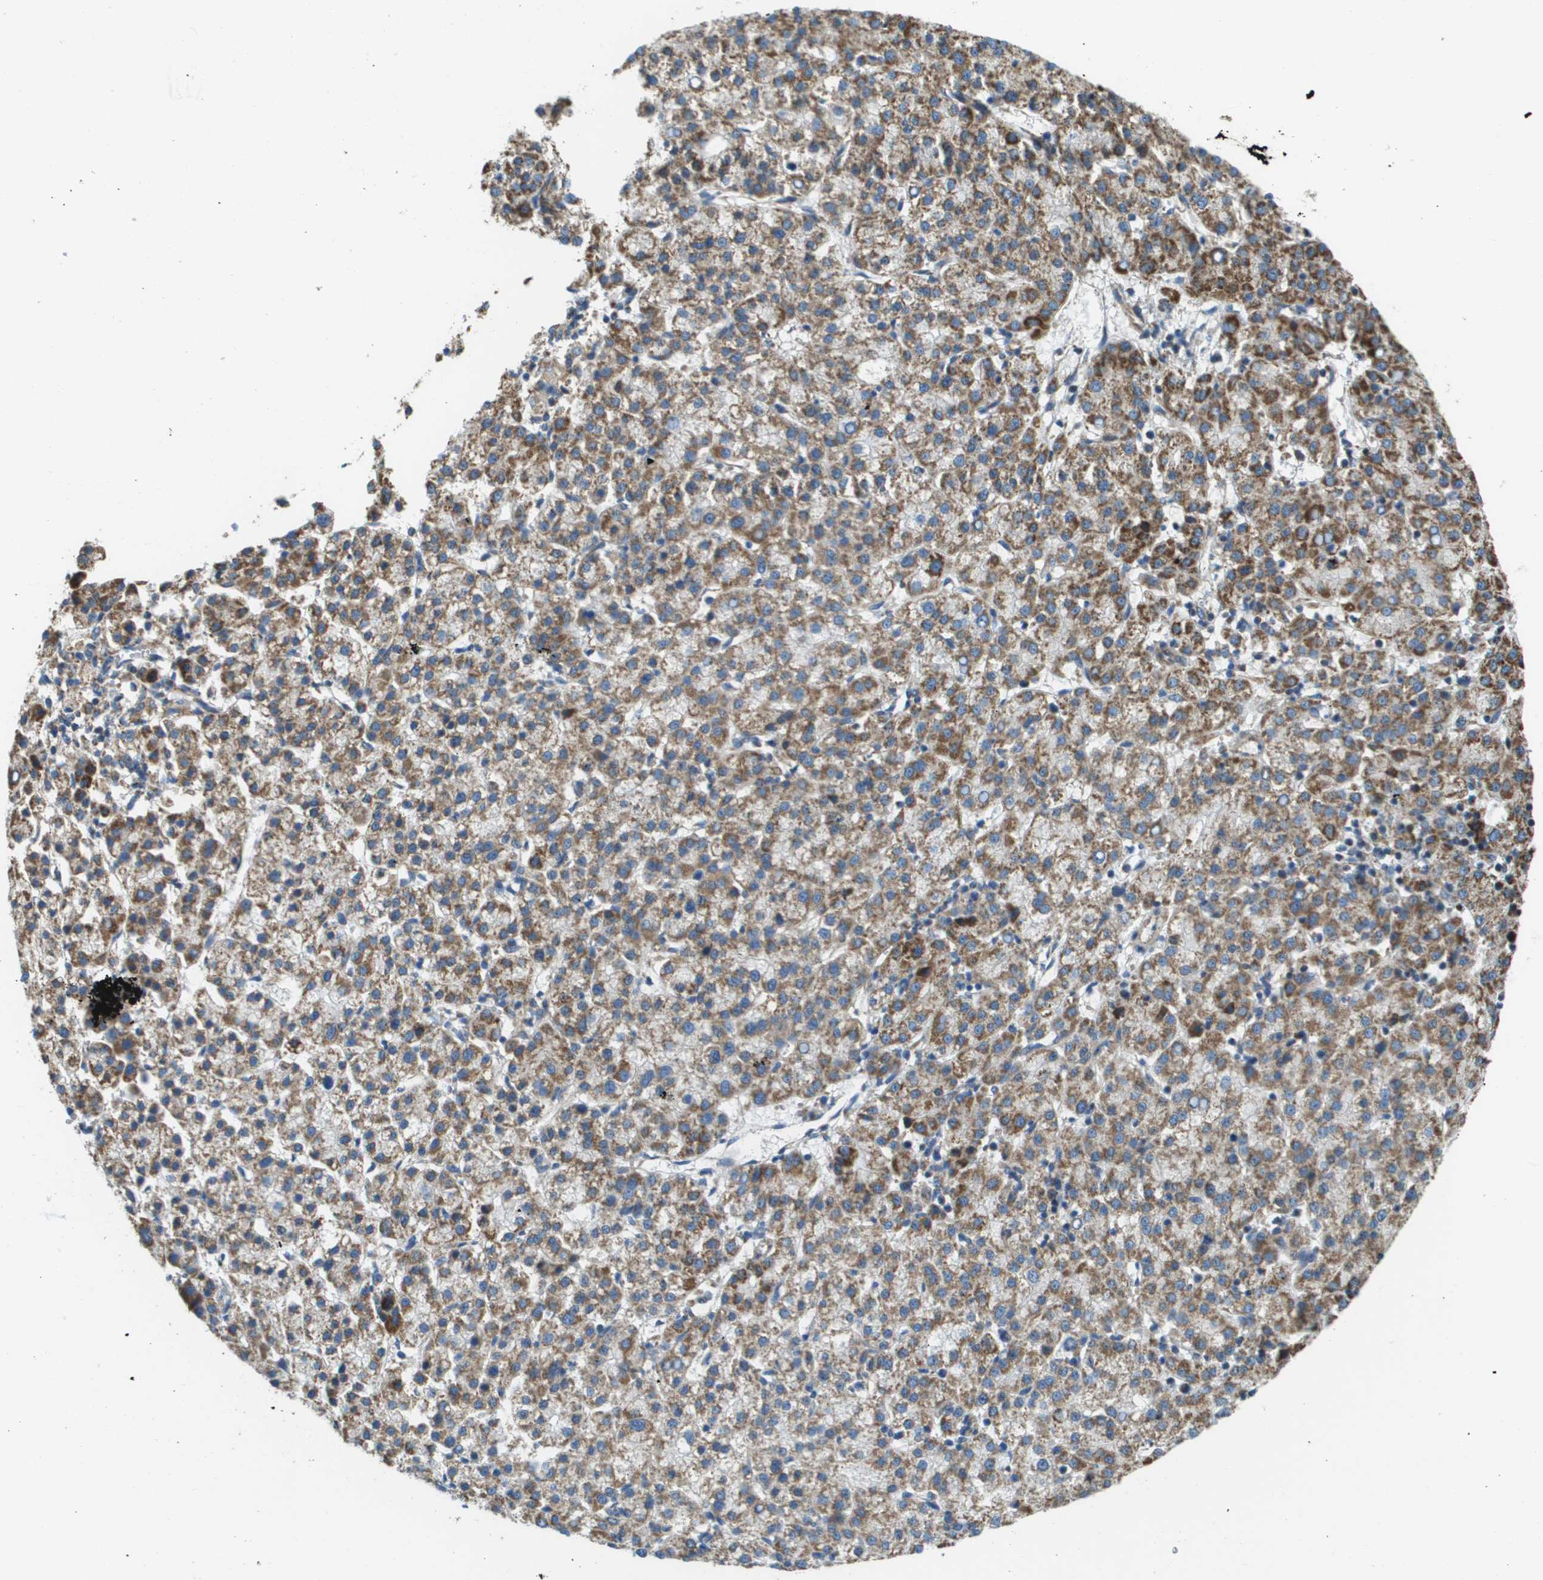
{"staining": {"intensity": "moderate", "quantity": ">75%", "location": "cytoplasmic/membranous"}, "tissue": "liver cancer", "cell_type": "Tumor cells", "image_type": "cancer", "snomed": [{"axis": "morphology", "description": "Carcinoma, Hepatocellular, NOS"}, {"axis": "topography", "description": "Liver"}], "caption": "A medium amount of moderate cytoplasmic/membranous positivity is appreciated in about >75% of tumor cells in hepatocellular carcinoma (liver) tissue.", "gene": "NRK", "patient": {"sex": "female", "age": 58}}